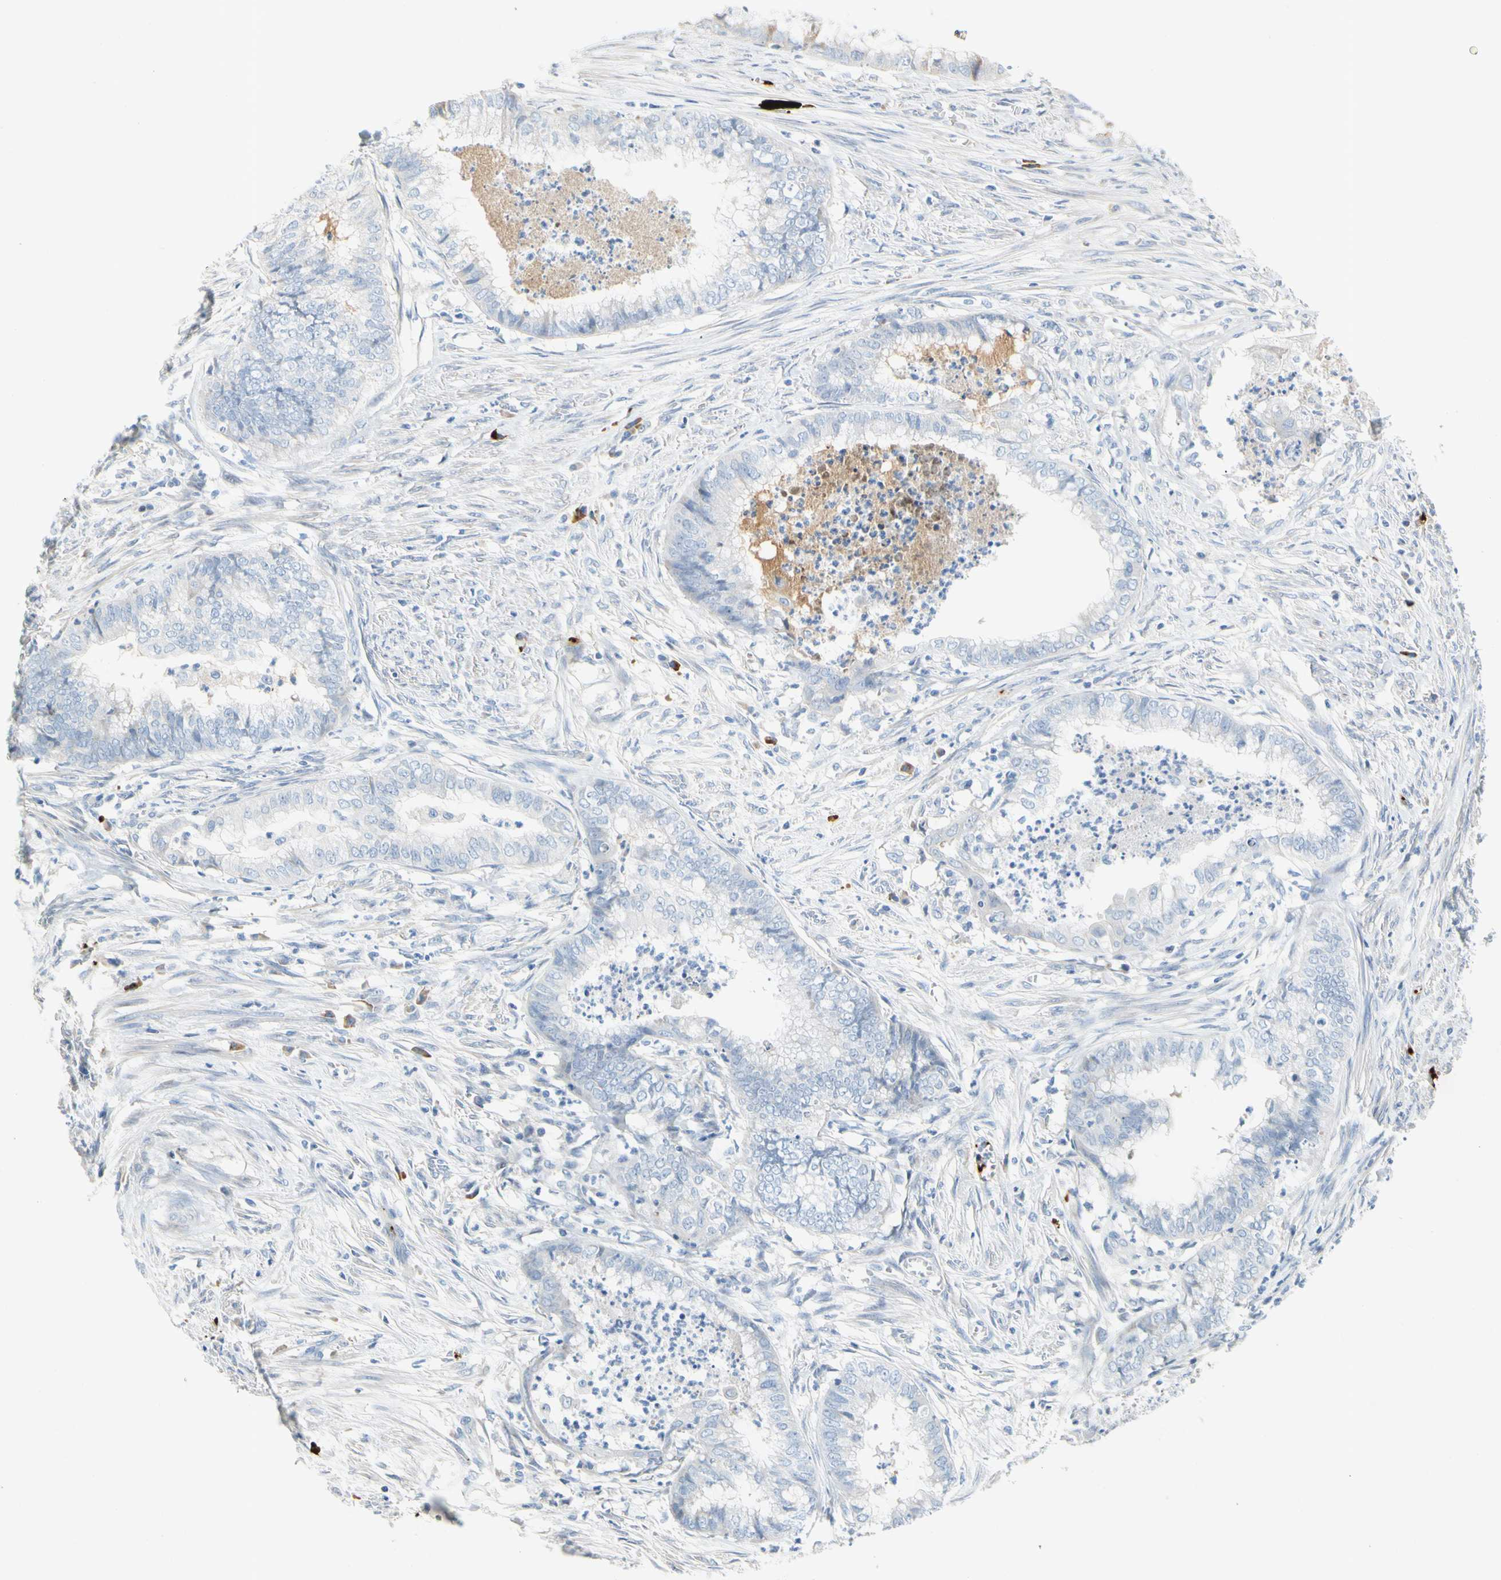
{"staining": {"intensity": "negative", "quantity": "none", "location": "none"}, "tissue": "endometrial cancer", "cell_type": "Tumor cells", "image_type": "cancer", "snomed": [{"axis": "morphology", "description": "Necrosis, NOS"}, {"axis": "morphology", "description": "Adenocarcinoma, NOS"}, {"axis": "topography", "description": "Endometrium"}], "caption": "This histopathology image is of endometrial adenocarcinoma stained with immunohistochemistry (IHC) to label a protein in brown with the nuclei are counter-stained blue. There is no staining in tumor cells.", "gene": "PPBP", "patient": {"sex": "female", "age": 79}}